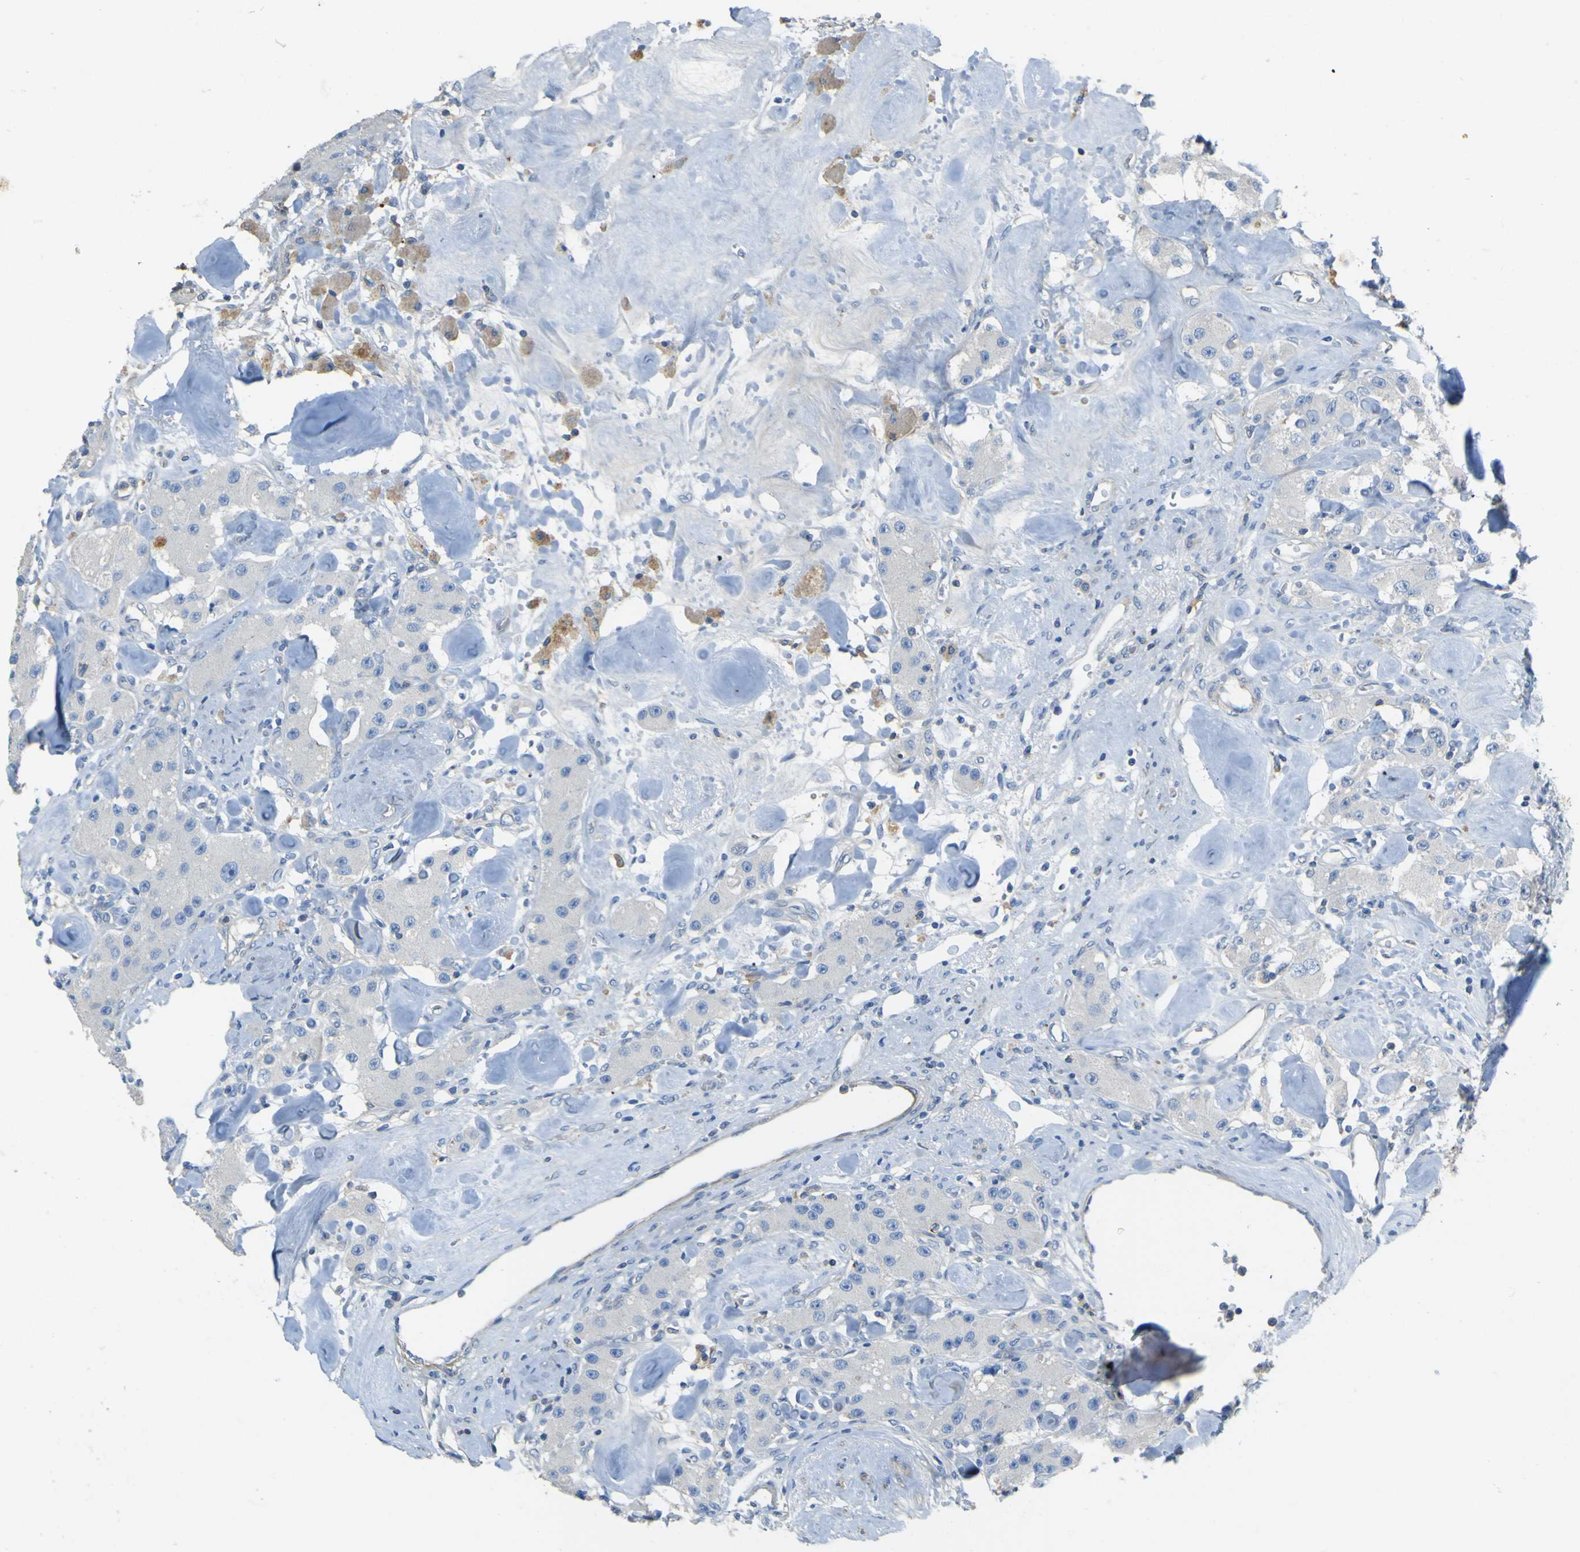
{"staining": {"intensity": "negative", "quantity": "none", "location": "none"}, "tissue": "carcinoid", "cell_type": "Tumor cells", "image_type": "cancer", "snomed": [{"axis": "morphology", "description": "Carcinoid, malignant, NOS"}, {"axis": "topography", "description": "Pancreas"}], "caption": "Tumor cells show no significant protein expression in carcinoid (malignant).", "gene": "OGN", "patient": {"sex": "male", "age": 41}}